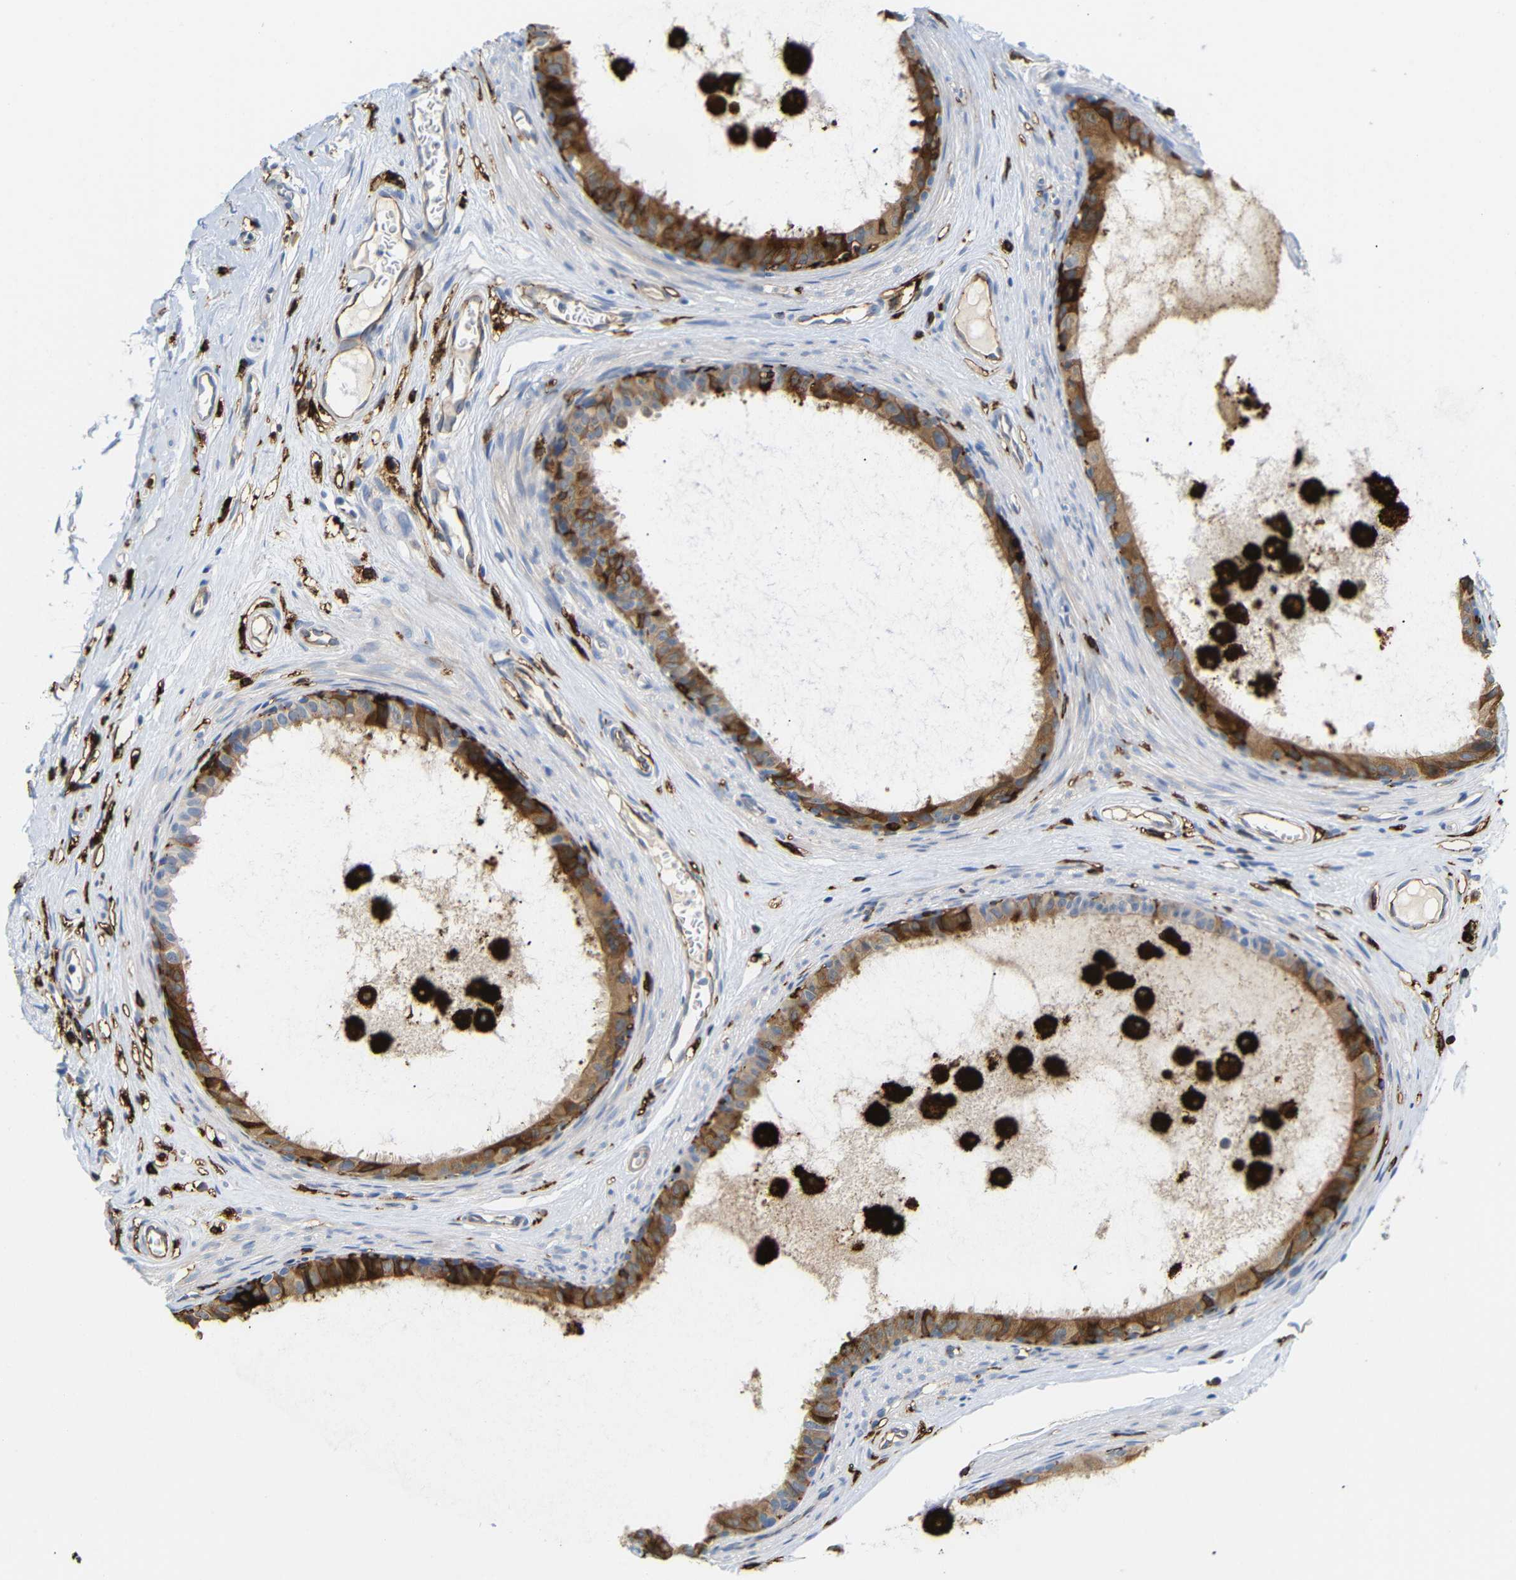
{"staining": {"intensity": "moderate", "quantity": ">75%", "location": "cytoplasmic/membranous"}, "tissue": "epididymis", "cell_type": "Glandular cells", "image_type": "normal", "snomed": [{"axis": "morphology", "description": "Normal tissue, NOS"}, {"axis": "morphology", "description": "Inflammation, NOS"}, {"axis": "topography", "description": "Epididymis"}], "caption": "Protein staining of normal epididymis reveals moderate cytoplasmic/membranous staining in about >75% of glandular cells. (IHC, brightfield microscopy, high magnification).", "gene": "HLA", "patient": {"sex": "male", "age": 85}}